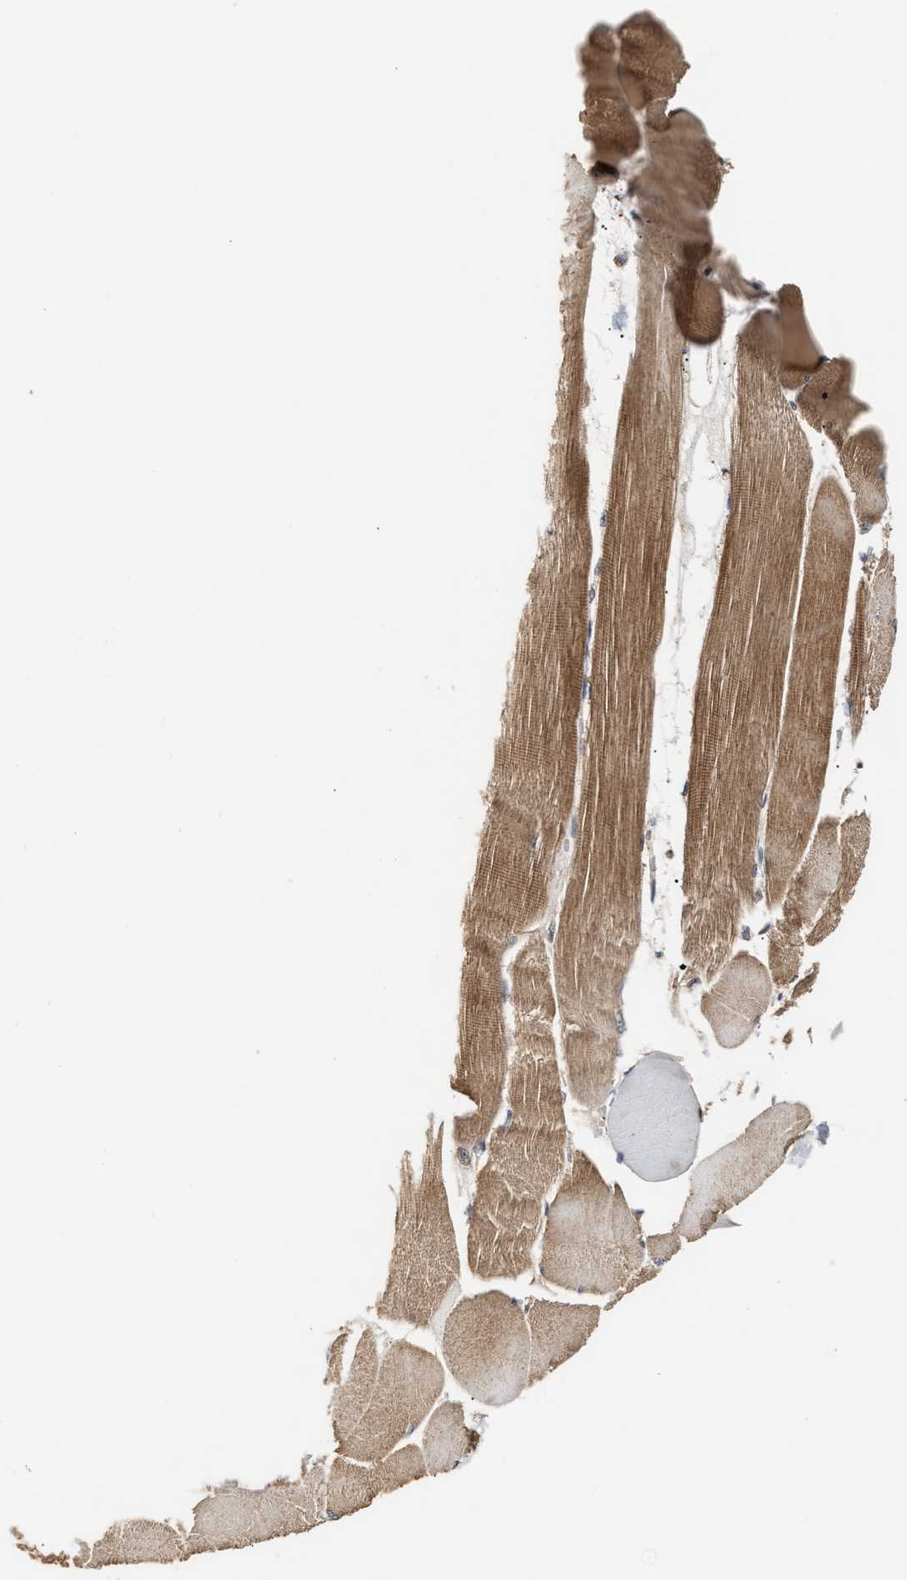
{"staining": {"intensity": "moderate", "quantity": ">75%", "location": "cytoplasmic/membranous"}, "tissue": "skeletal muscle", "cell_type": "Myocytes", "image_type": "normal", "snomed": [{"axis": "morphology", "description": "Normal tissue, NOS"}, {"axis": "morphology", "description": "Squamous cell carcinoma, NOS"}, {"axis": "topography", "description": "Skeletal muscle"}], "caption": "Moderate cytoplasmic/membranous staining is seen in approximately >75% of myocytes in normal skeletal muscle.", "gene": "IMPDH2", "patient": {"sex": "male", "age": 51}}